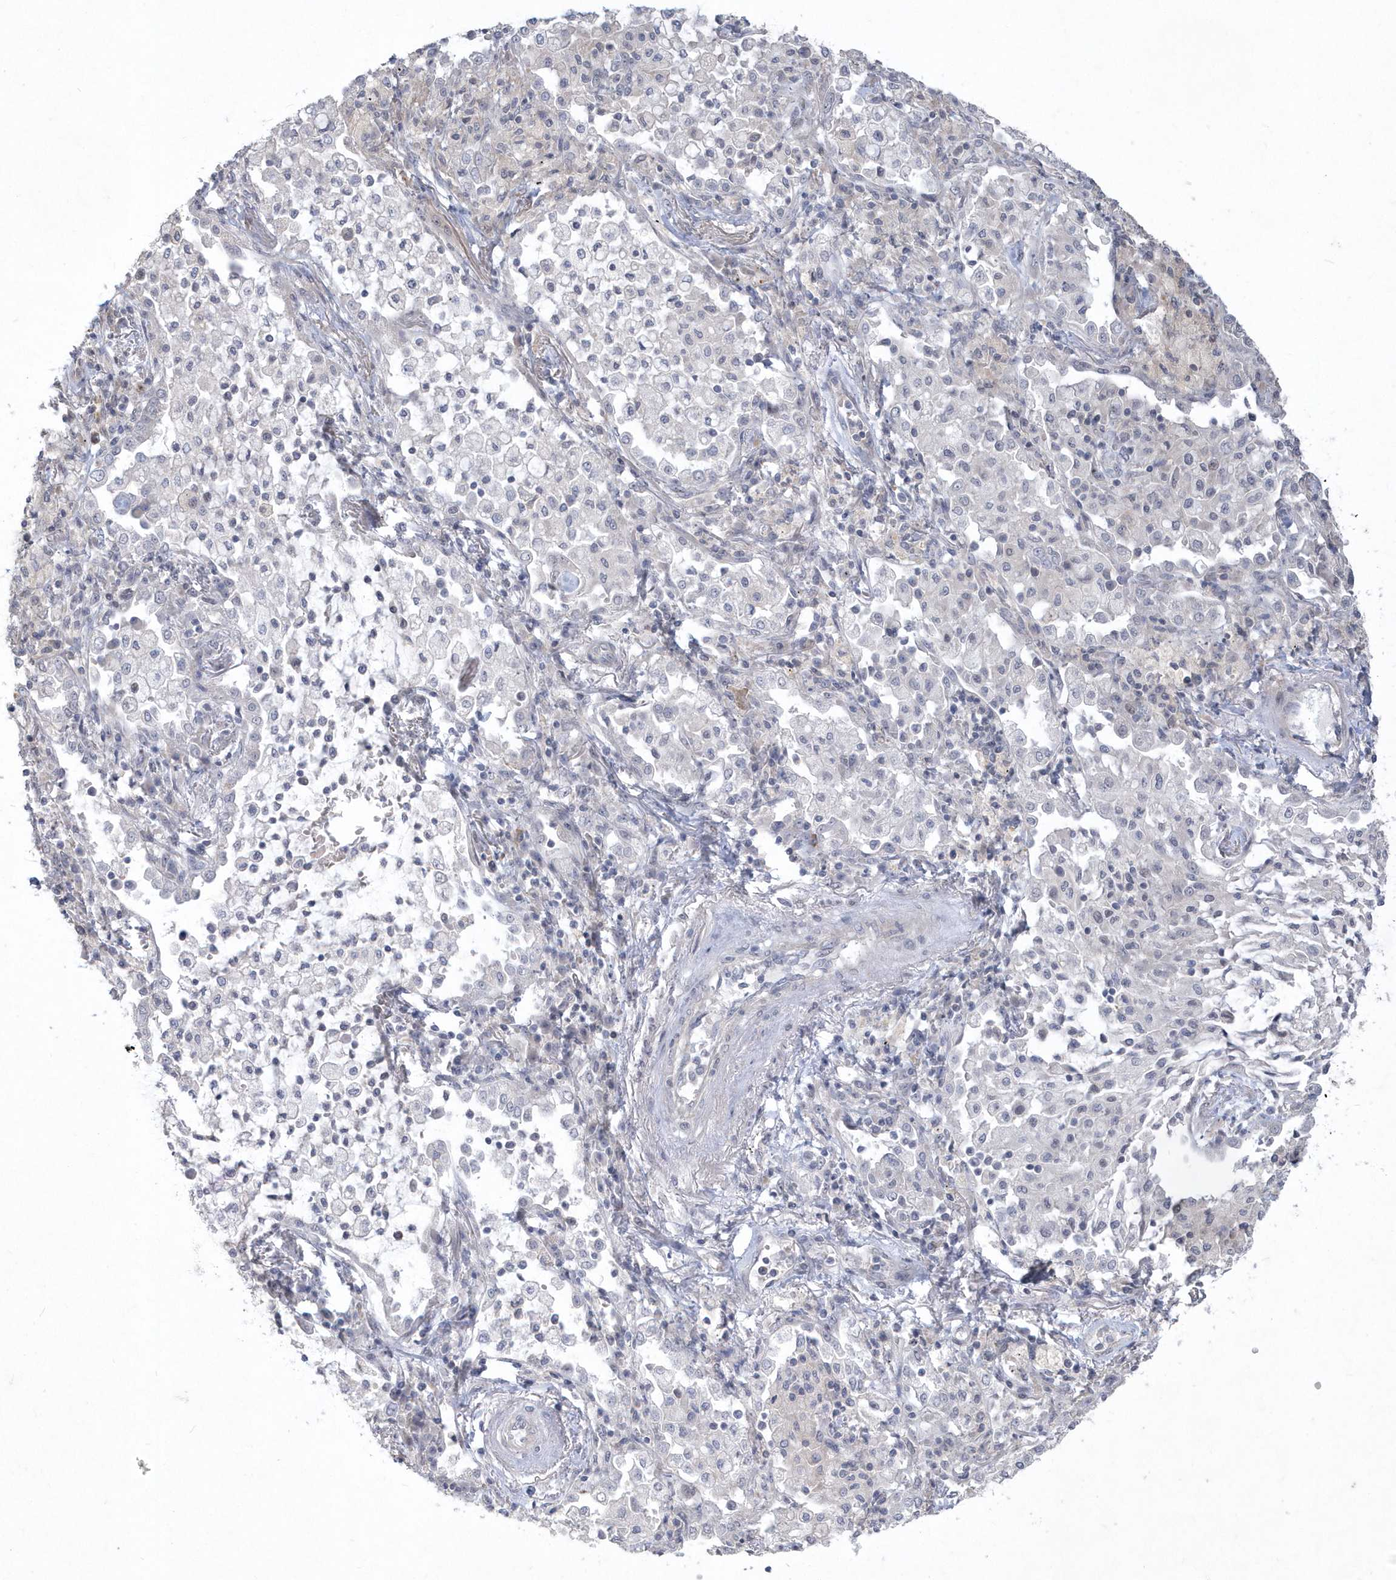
{"staining": {"intensity": "negative", "quantity": "none", "location": "none"}, "tissue": "lung cancer", "cell_type": "Tumor cells", "image_type": "cancer", "snomed": [{"axis": "morphology", "description": "Adenocarcinoma, NOS"}, {"axis": "topography", "description": "Lung"}], "caption": "The photomicrograph demonstrates no staining of tumor cells in lung cancer.", "gene": "TSPEAR", "patient": {"sex": "female", "age": 70}}